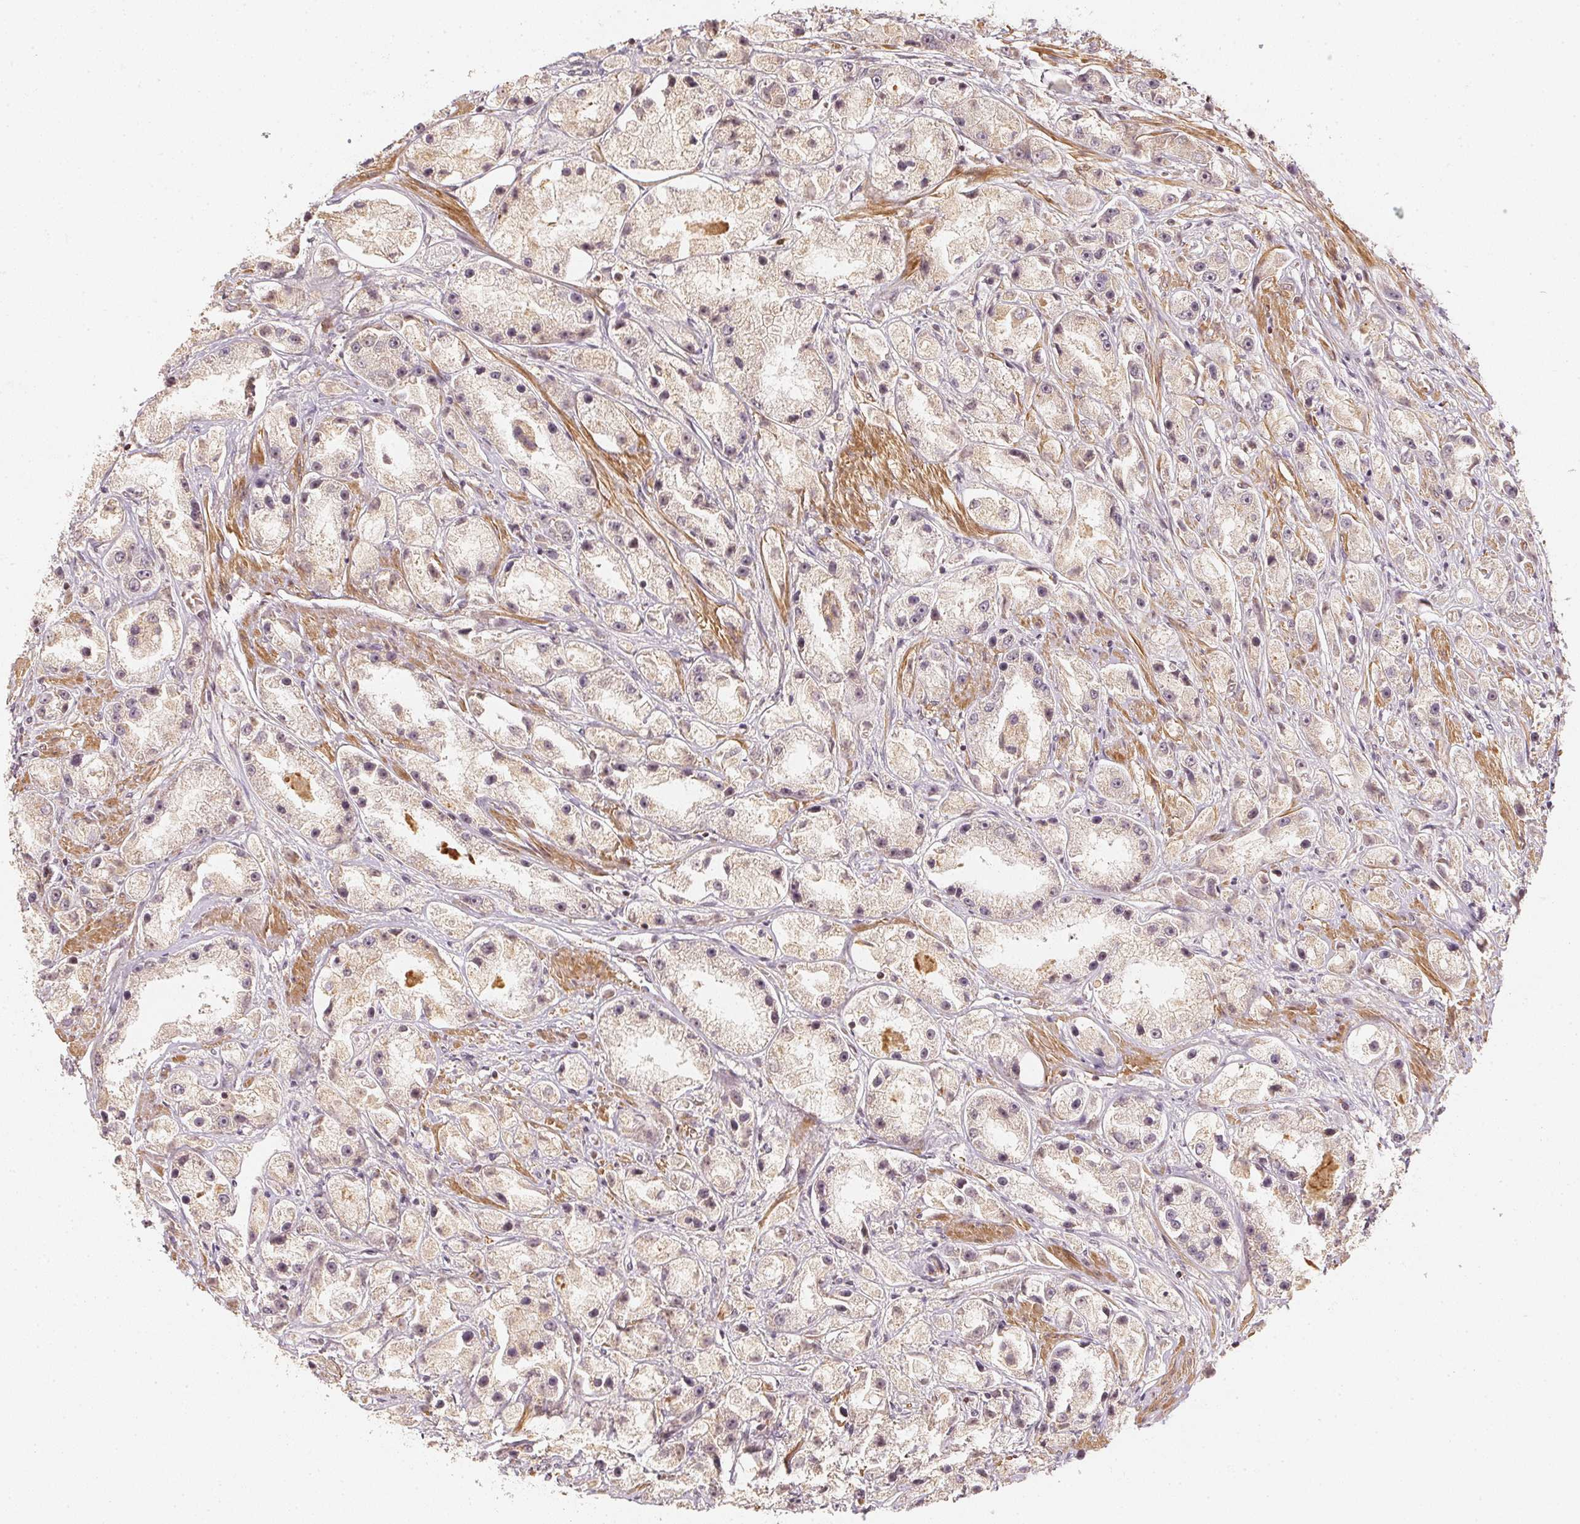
{"staining": {"intensity": "negative", "quantity": "none", "location": "none"}, "tissue": "prostate cancer", "cell_type": "Tumor cells", "image_type": "cancer", "snomed": [{"axis": "morphology", "description": "Adenocarcinoma, High grade"}, {"axis": "topography", "description": "Prostate"}], "caption": "Immunohistochemistry image of neoplastic tissue: prostate cancer (high-grade adenocarcinoma) stained with DAB (3,3'-diaminobenzidine) reveals no significant protein expression in tumor cells.", "gene": "SERPINE1", "patient": {"sex": "male", "age": 67}}